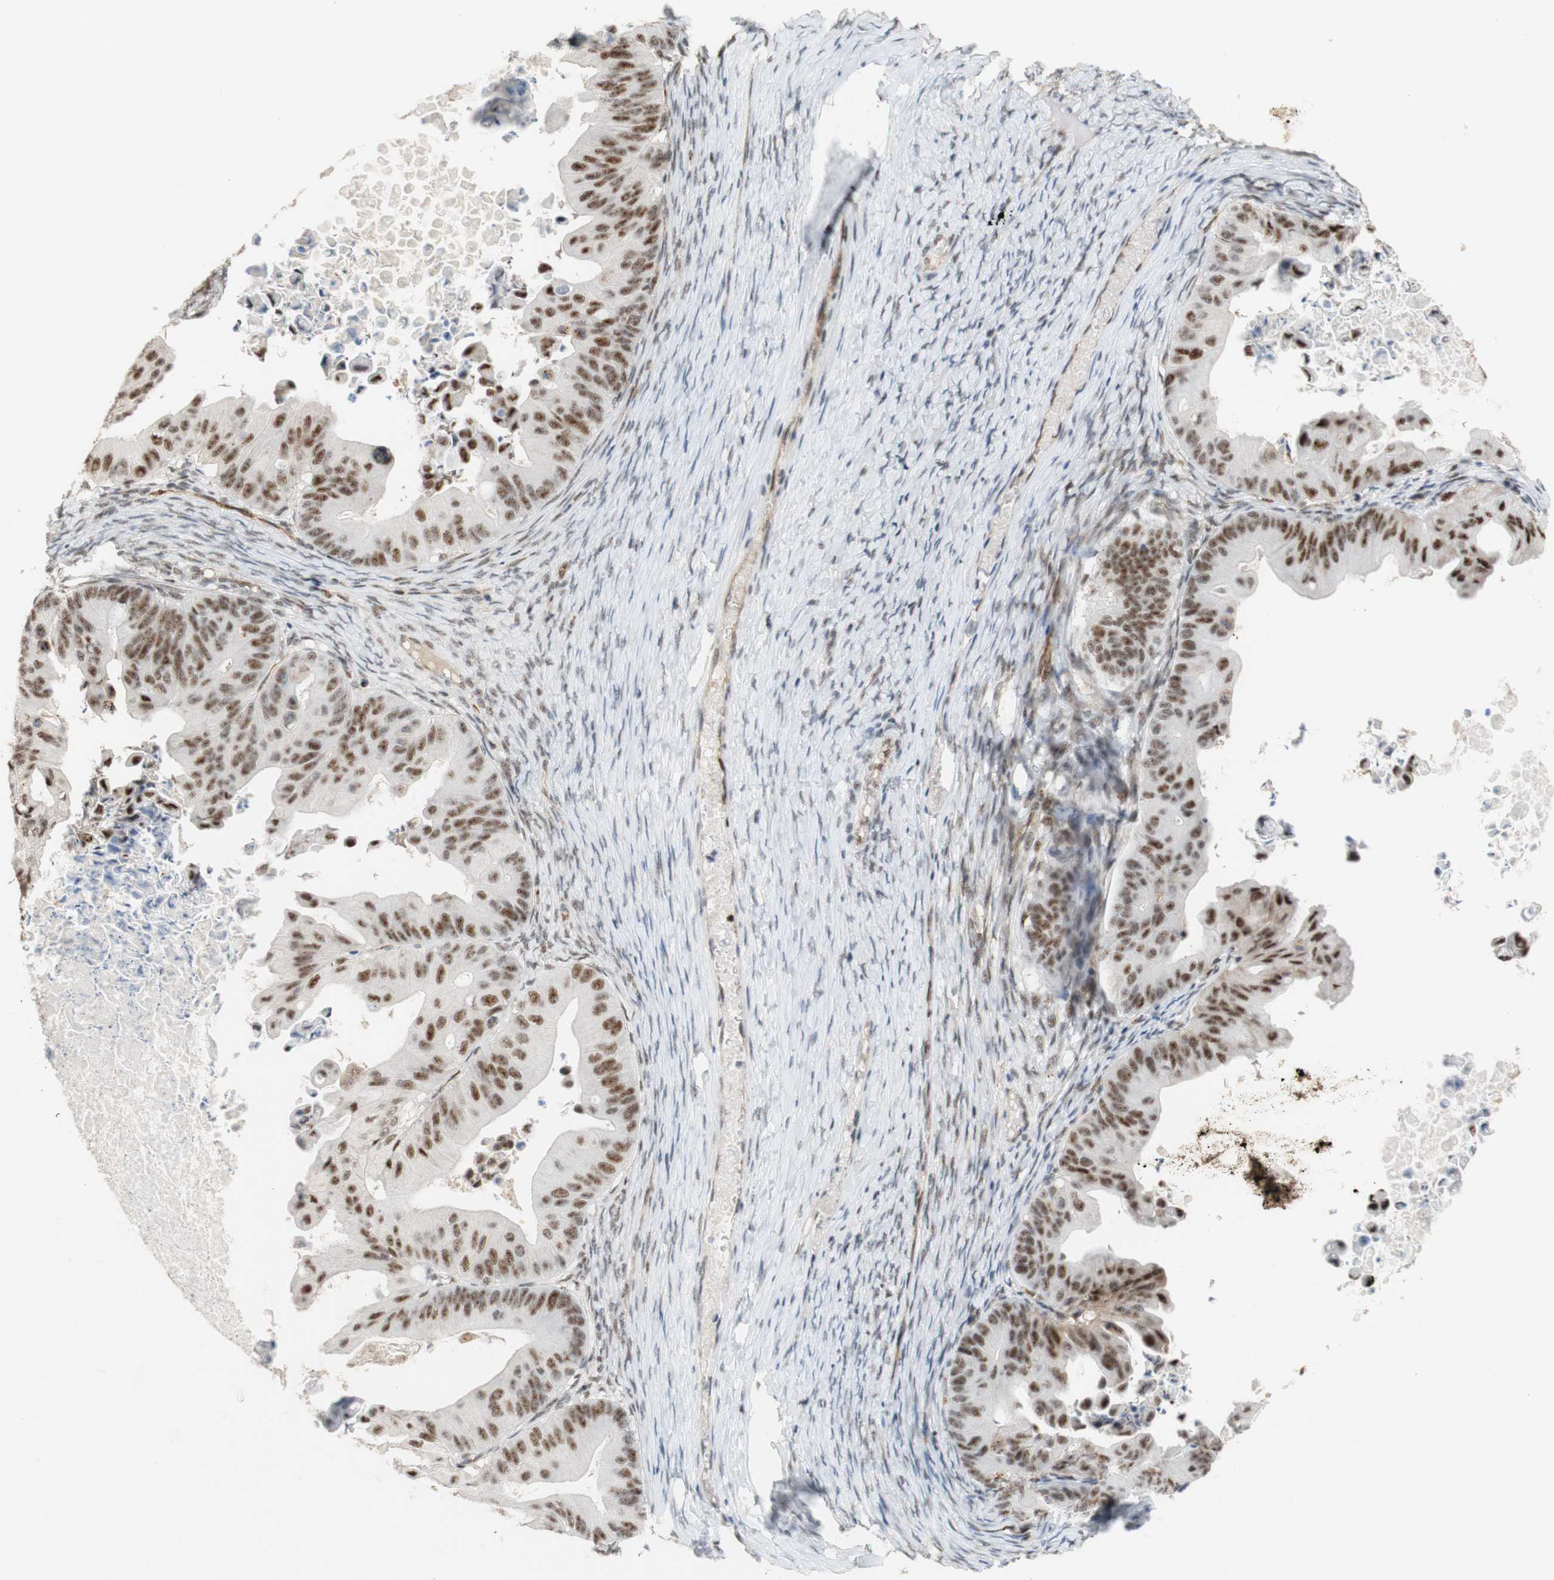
{"staining": {"intensity": "moderate", "quantity": ">75%", "location": "nuclear"}, "tissue": "ovarian cancer", "cell_type": "Tumor cells", "image_type": "cancer", "snomed": [{"axis": "morphology", "description": "Cystadenocarcinoma, mucinous, NOS"}, {"axis": "topography", "description": "Ovary"}], "caption": "Immunohistochemical staining of ovarian cancer reveals moderate nuclear protein expression in approximately >75% of tumor cells.", "gene": "SAP18", "patient": {"sex": "female", "age": 37}}